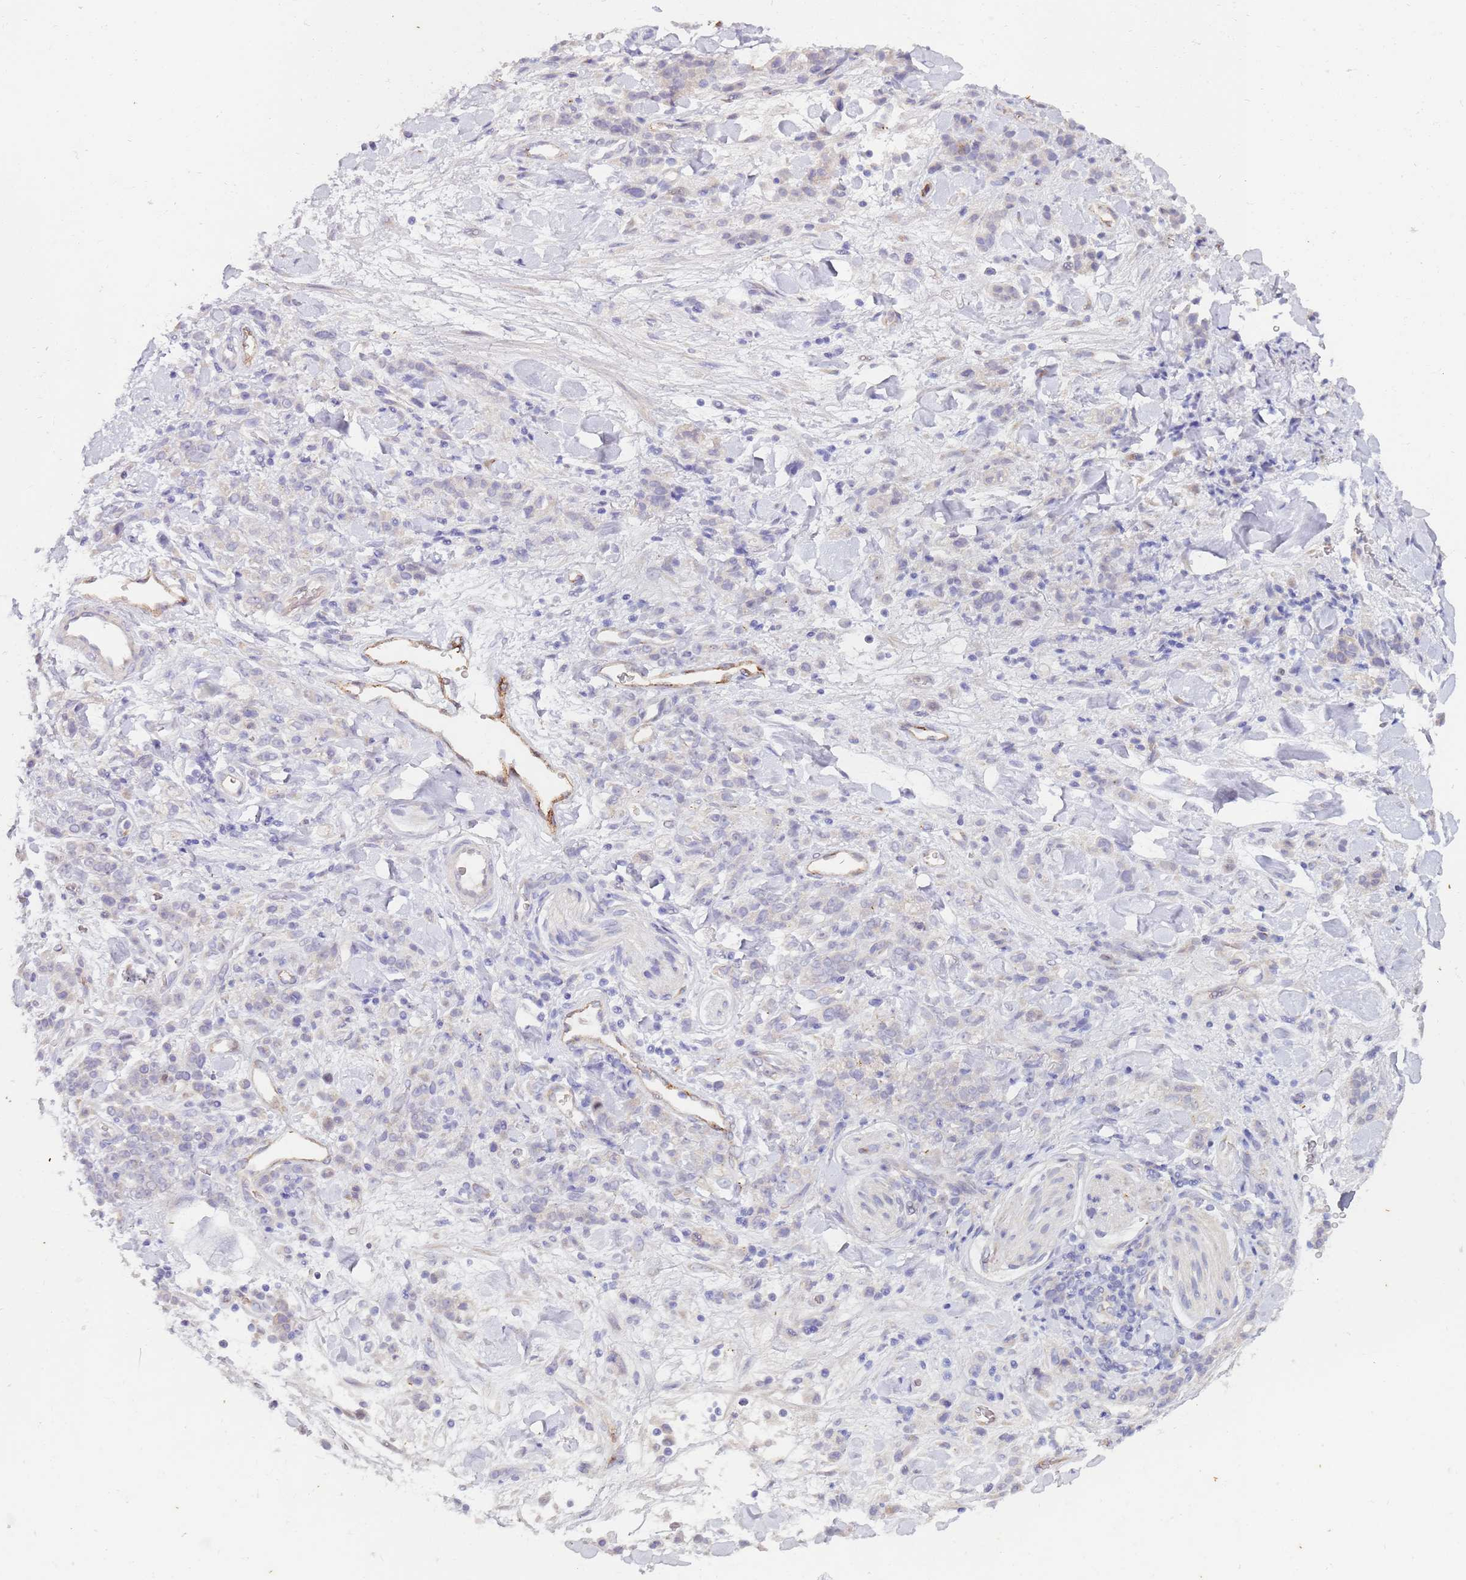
{"staining": {"intensity": "negative", "quantity": "none", "location": "none"}, "tissue": "stomach cancer", "cell_type": "Tumor cells", "image_type": "cancer", "snomed": [{"axis": "morphology", "description": "Normal tissue, NOS"}, {"axis": "morphology", "description": "Adenocarcinoma, NOS"}, {"axis": "topography", "description": "Stomach"}], "caption": "There is no significant staining in tumor cells of stomach cancer (adenocarcinoma).", "gene": "NMUR2", "patient": {"sex": "male", "age": 82}}